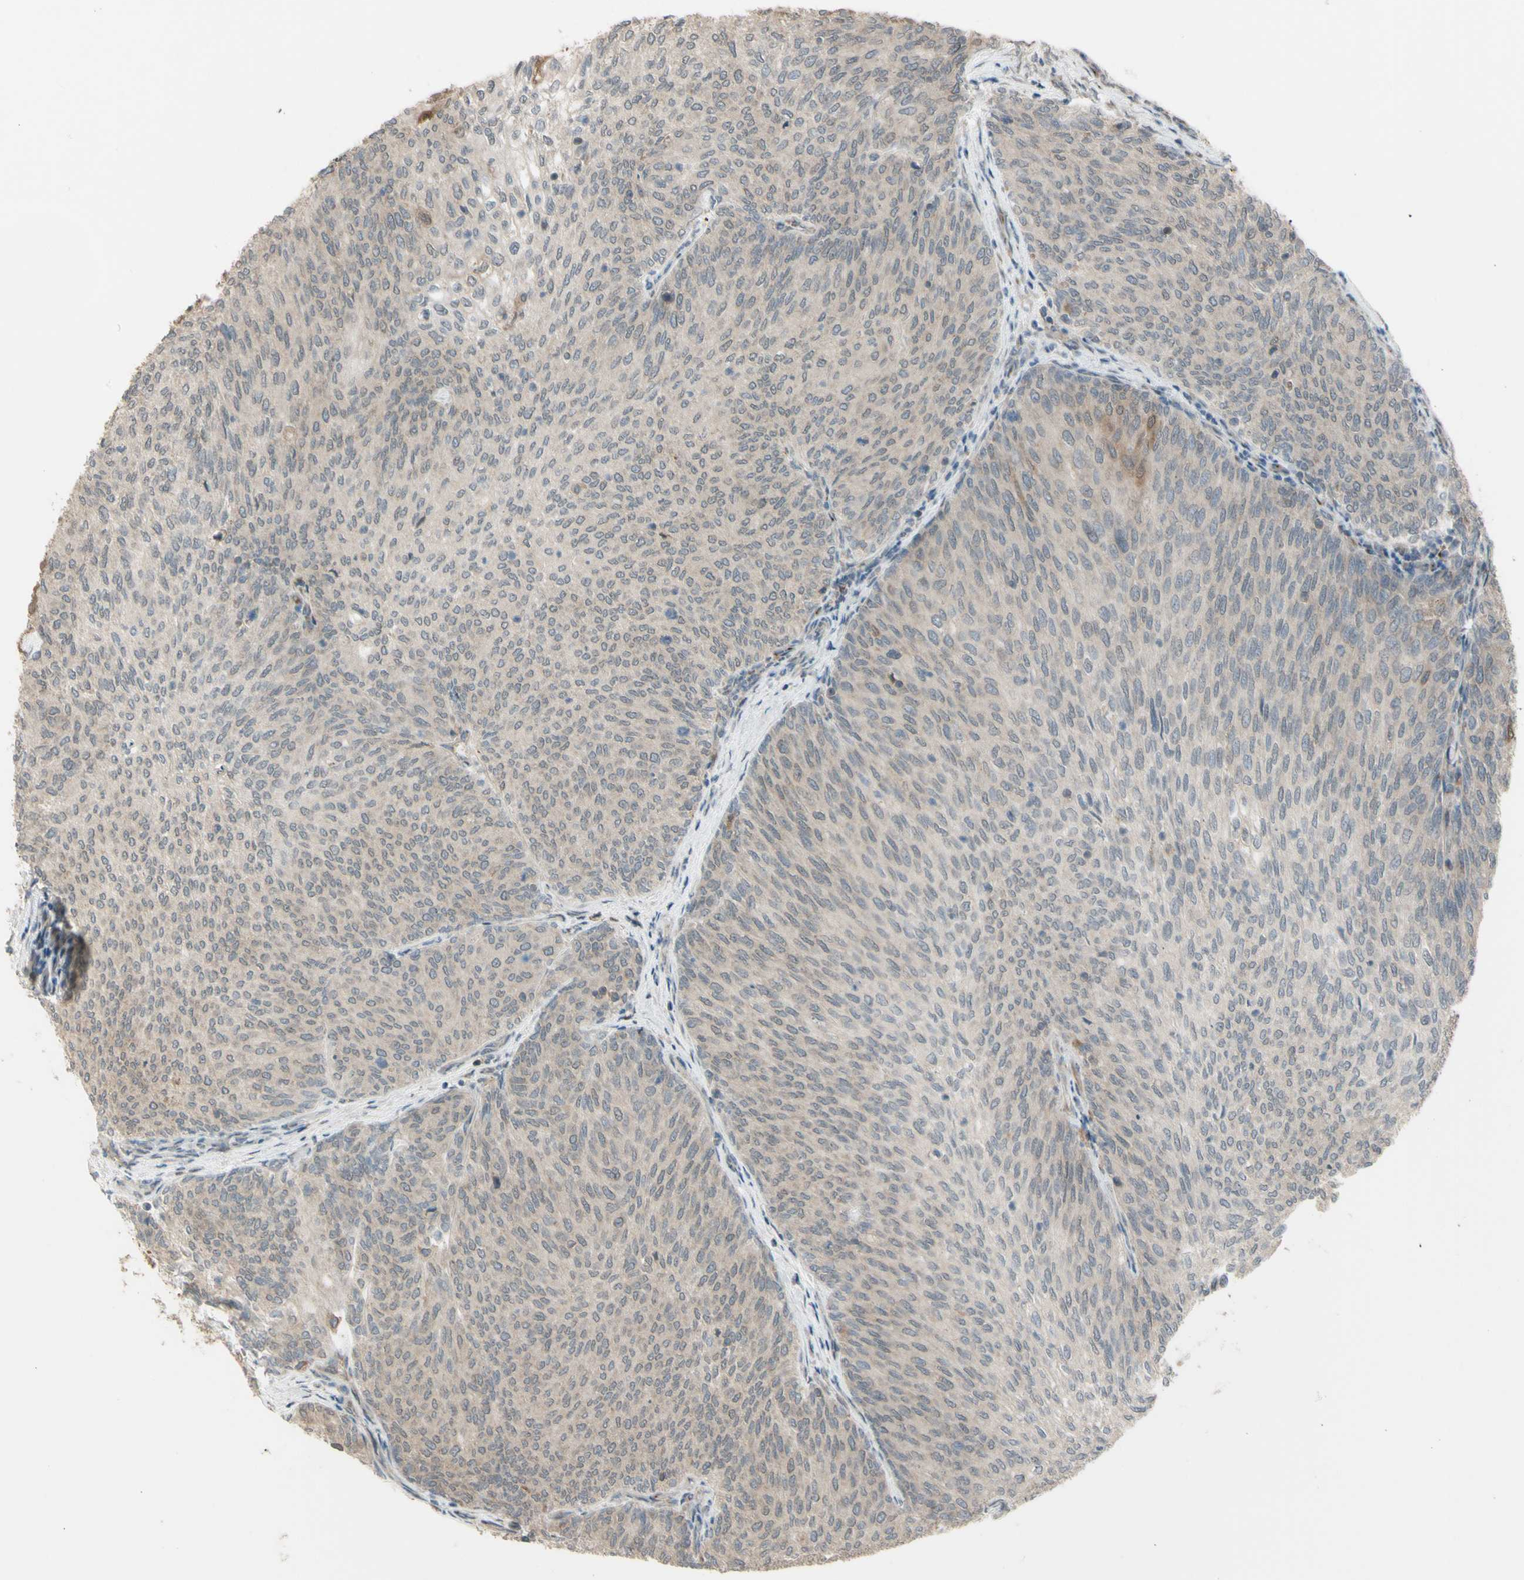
{"staining": {"intensity": "weak", "quantity": "25%-75%", "location": "cytoplasmic/membranous"}, "tissue": "urothelial cancer", "cell_type": "Tumor cells", "image_type": "cancer", "snomed": [{"axis": "morphology", "description": "Urothelial carcinoma, Low grade"}, {"axis": "topography", "description": "Urinary bladder"}], "caption": "Immunohistochemistry histopathology image of urothelial cancer stained for a protein (brown), which displays low levels of weak cytoplasmic/membranous expression in about 25%-75% of tumor cells.", "gene": "FLII", "patient": {"sex": "female", "age": 79}}